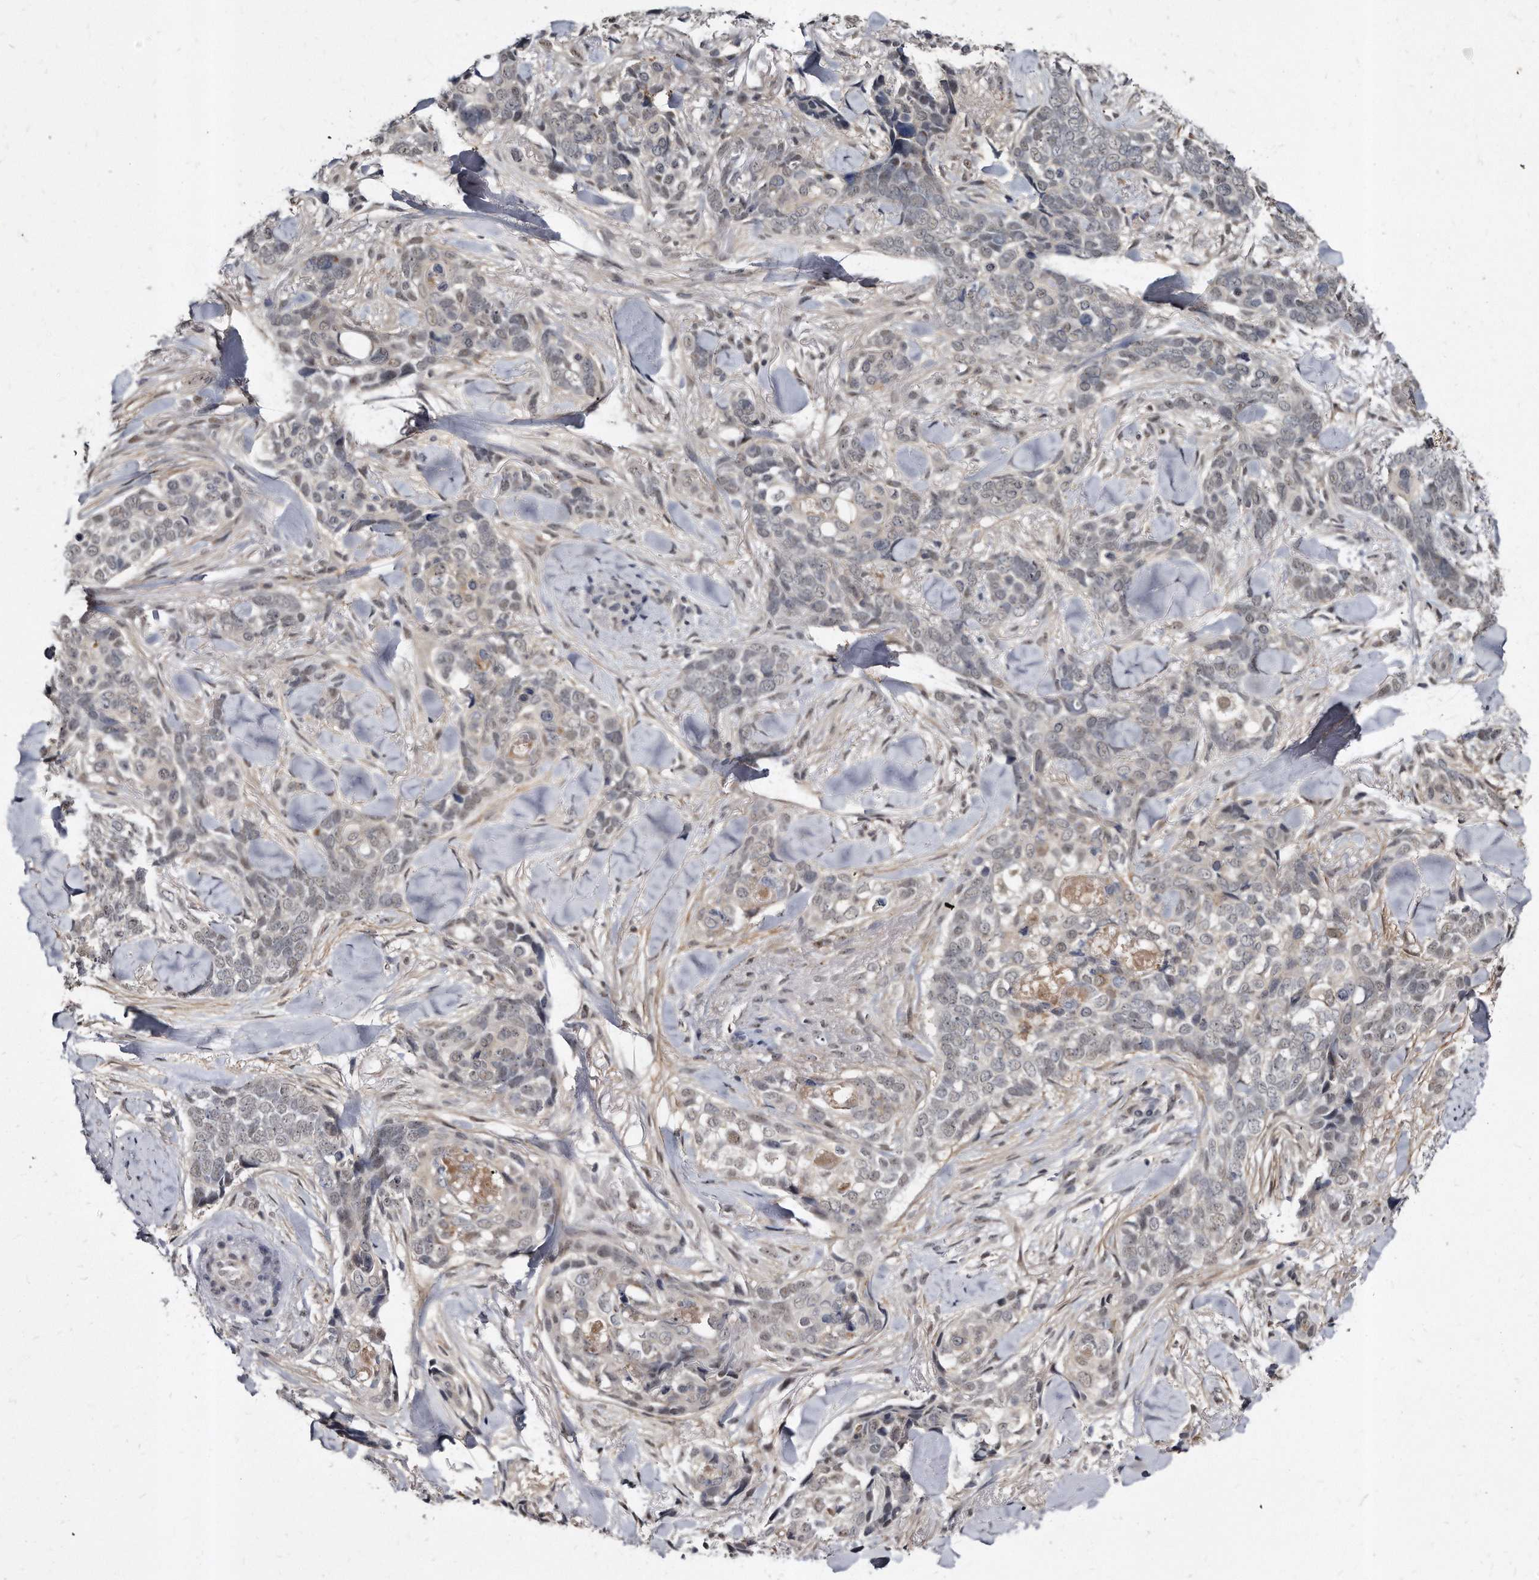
{"staining": {"intensity": "negative", "quantity": "none", "location": "none"}, "tissue": "skin cancer", "cell_type": "Tumor cells", "image_type": "cancer", "snomed": [{"axis": "morphology", "description": "Basal cell carcinoma"}, {"axis": "topography", "description": "Skin"}], "caption": "DAB (3,3'-diaminobenzidine) immunohistochemical staining of skin cancer shows no significant staining in tumor cells.", "gene": "KLHDC3", "patient": {"sex": "female", "age": 82}}